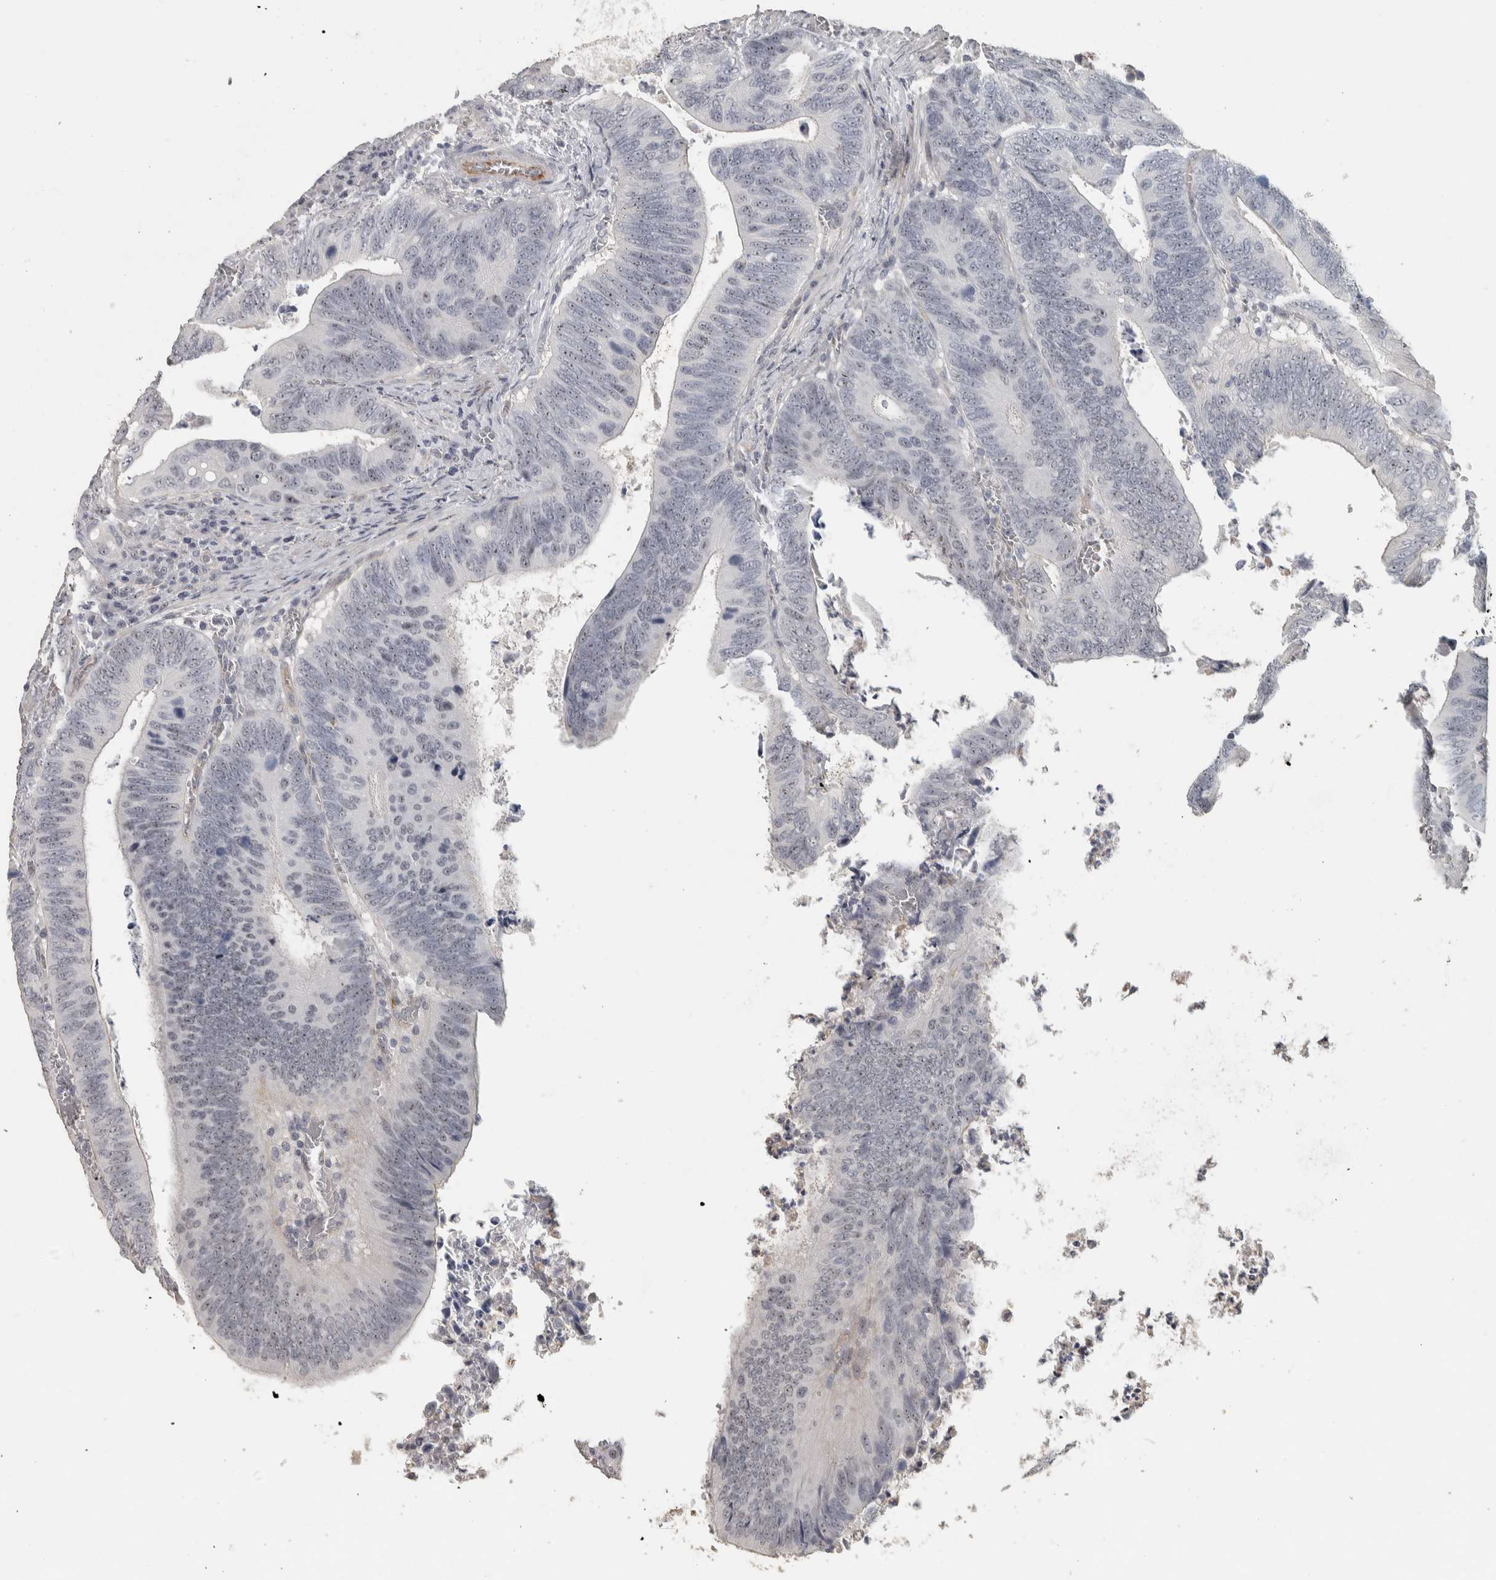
{"staining": {"intensity": "moderate", "quantity": "<25%", "location": "nuclear"}, "tissue": "colorectal cancer", "cell_type": "Tumor cells", "image_type": "cancer", "snomed": [{"axis": "morphology", "description": "Inflammation, NOS"}, {"axis": "morphology", "description": "Adenocarcinoma, NOS"}, {"axis": "topography", "description": "Colon"}], "caption": "Immunohistochemistry staining of adenocarcinoma (colorectal), which reveals low levels of moderate nuclear staining in about <25% of tumor cells indicating moderate nuclear protein expression. The staining was performed using DAB (3,3'-diaminobenzidine) (brown) for protein detection and nuclei were counterstained in hematoxylin (blue).", "gene": "DCAF10", "patient": {"sex": "male", "age": 72}}